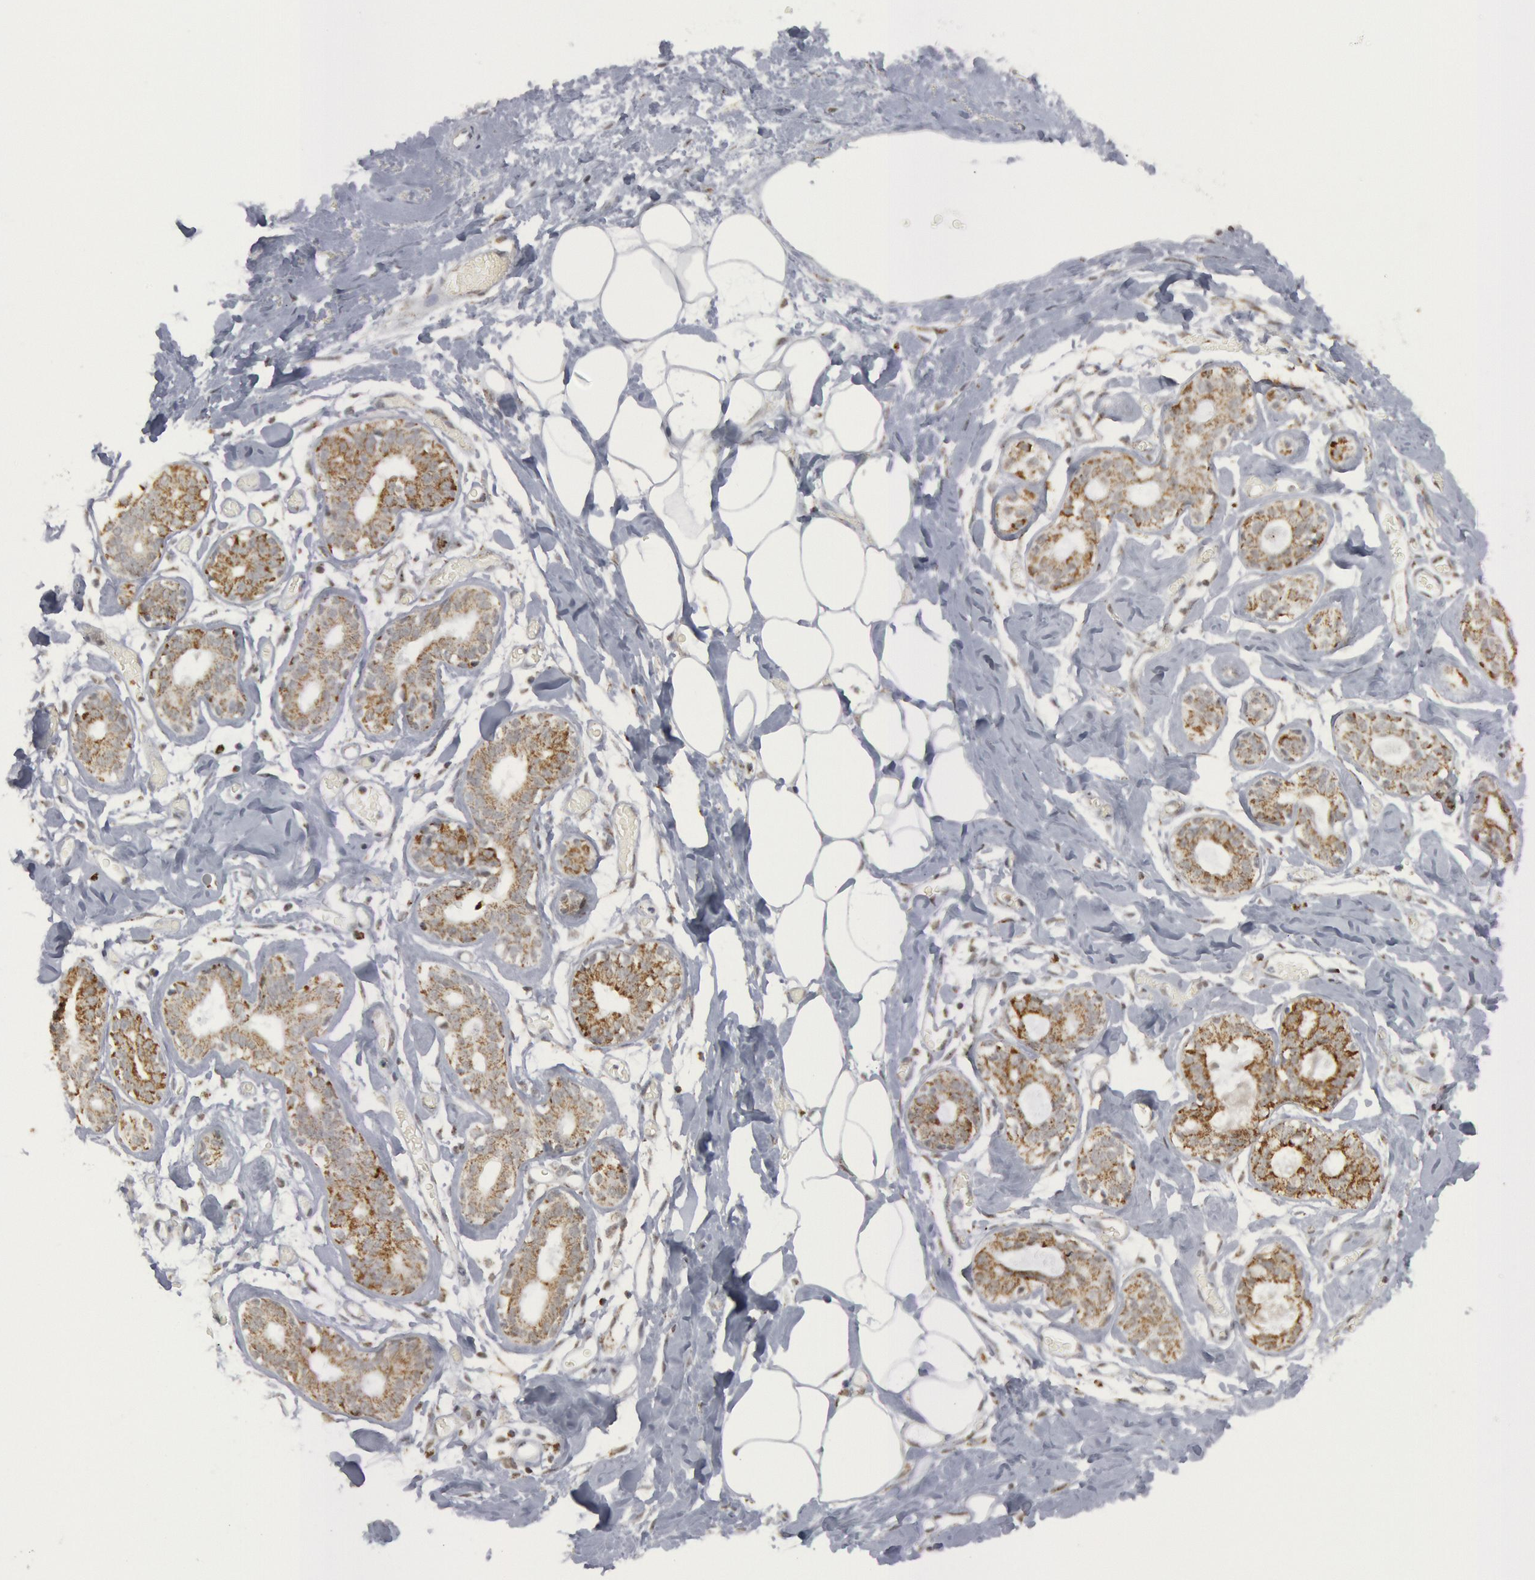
{"staining": {"intensity": "negative", "quantity": "none", "location": "none"}, "tissue": "breast", "cell_type": "Adipocytes", "image_type": "normal", "snomed": [{"axis": "morphology", "description": "Normal tissue, NOS"}, {"axis": "topography", "description": "Breast"}], "caption": "DAB (3,3'-diaminobenzidine) immunohistochemical staining of unremarkable human breast displays no significant expression in adipocytes.", "gene": "CASP9", "patient": {"sex": "female", "age": 23}}